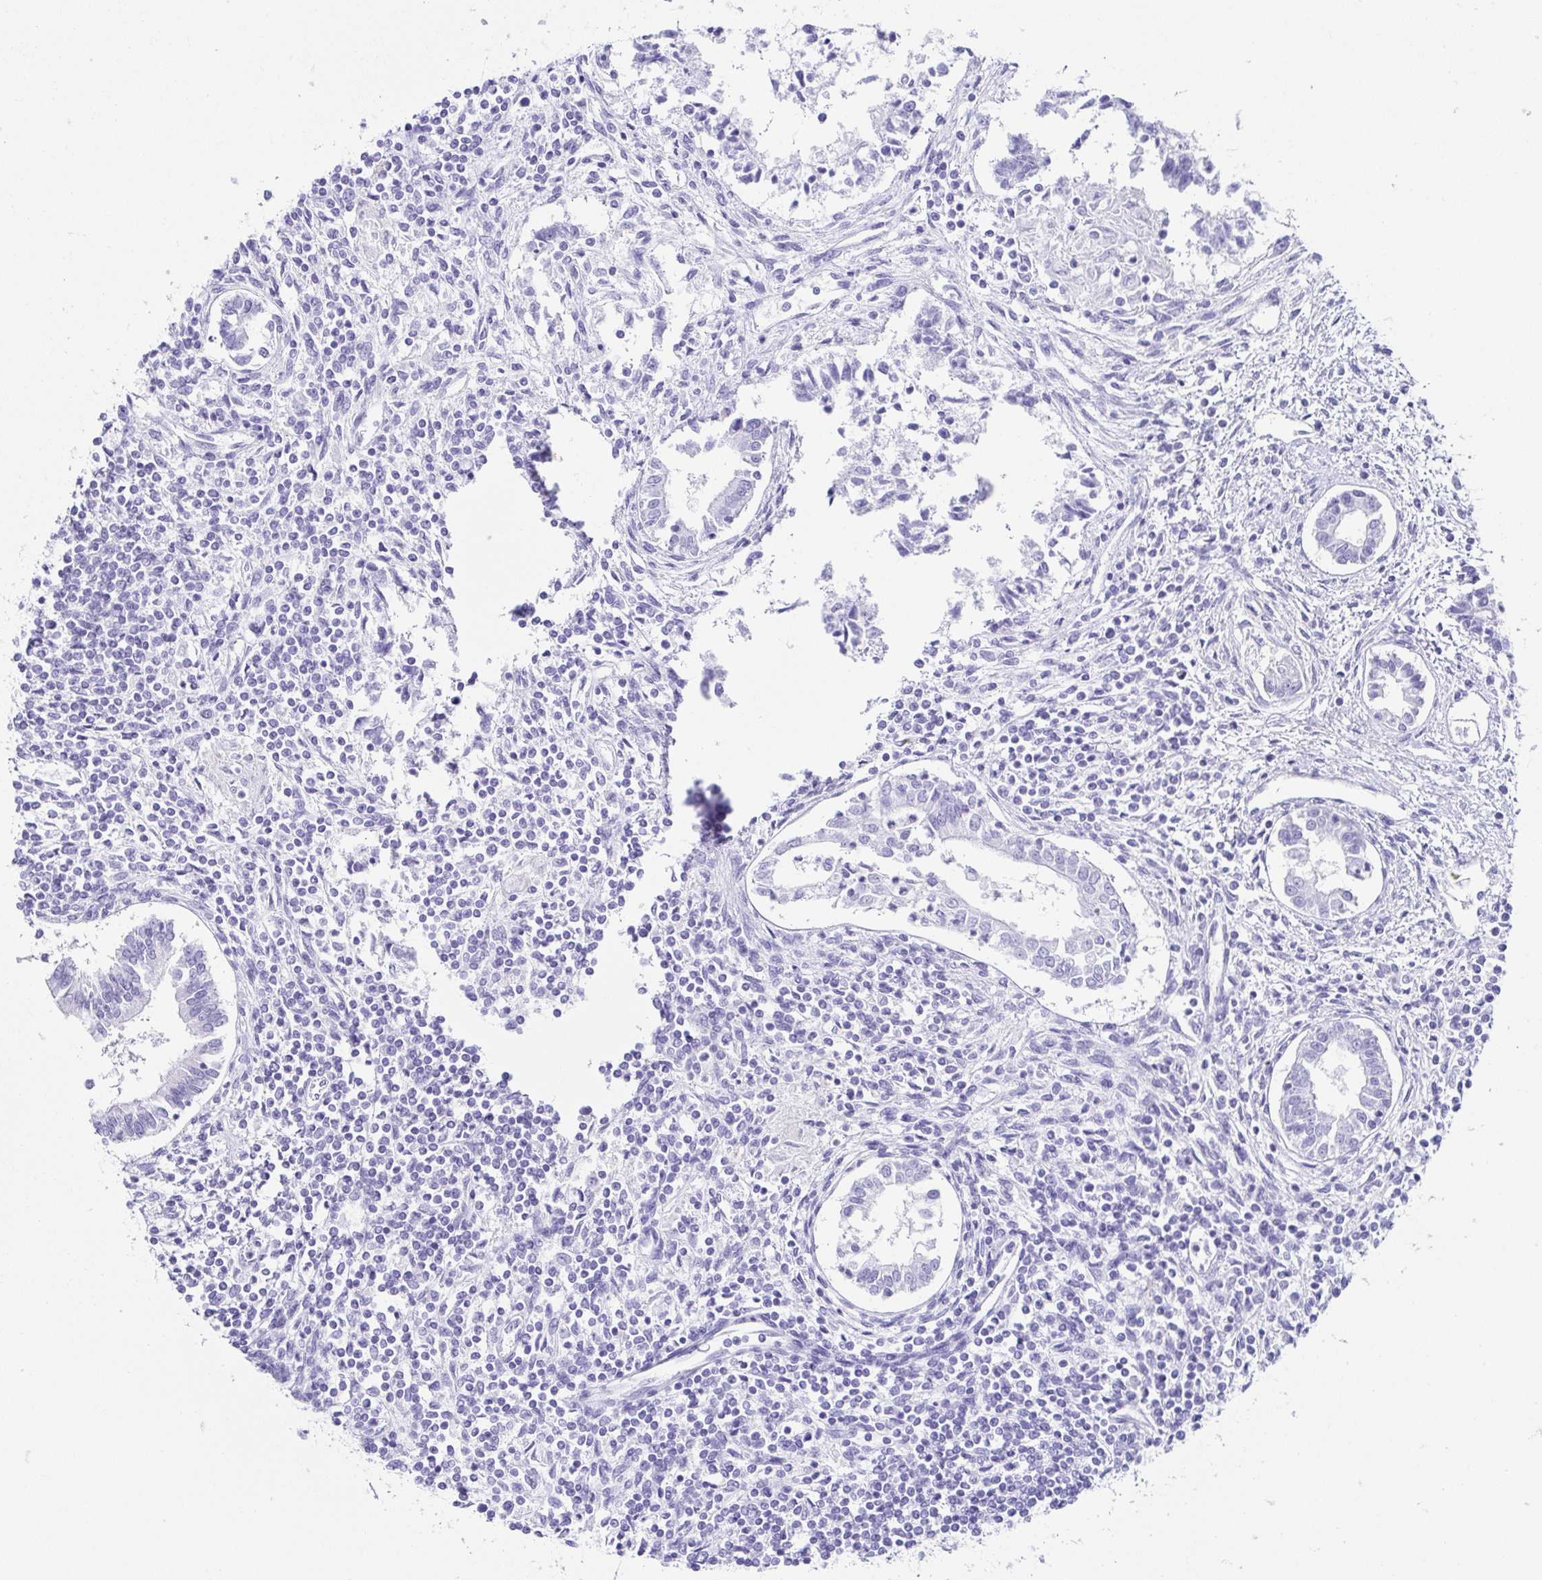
{"staining": {"intensity": "negative", "quantity": "none", "location": "none"}, "tissue": "testis cancer", "cell_type": "Tumor cells", "image_type": "cancer", "snomed": [{"axis": "morphology", "description": "Carcinoma, Embryonal, NOS"}, {"axis": "topography", "description": "Testis"}], "caption": "Embryonal carcinoma (testis) was stained to show a protein in brown. There is no significant staining in tumor cells. (Brightfield microscopy of DAB IHC at high magnification).", "gene": "CD164L2", "patient": {"sex": "male", "age": 37}}